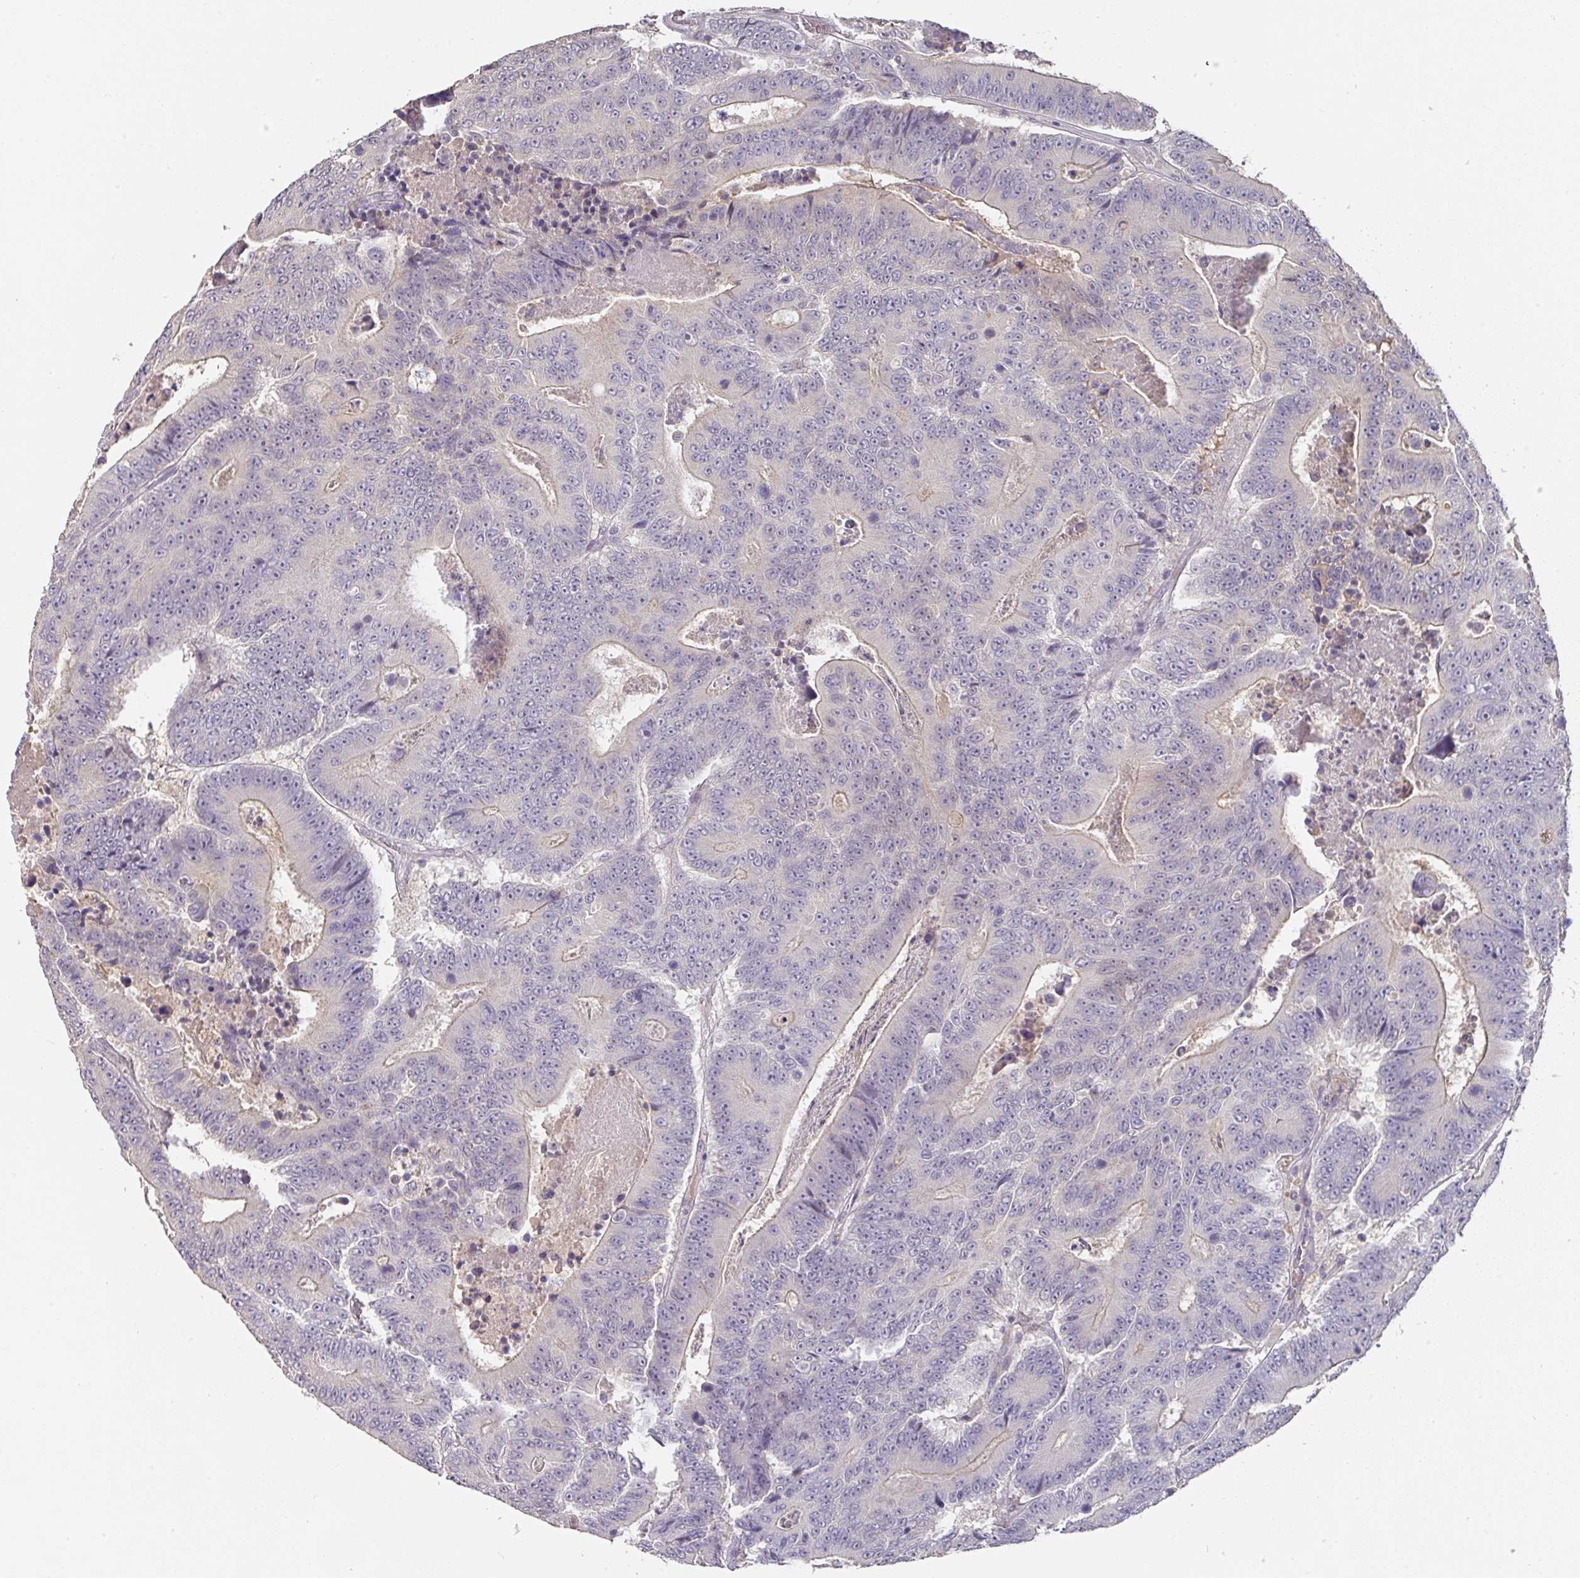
{"staining": {"intensity": "negative", "quantity": "none", "location": "none"}, "tissue": "colorectal cancer", "cell_type": "Tumor cells", "image_type": "cancer", "snomed": [{"axis": "morphology", "description": "Adenocarcinoma, NOS"}, {"axis": "topography", "description": "Colon"}], "caption": "Human adenocarcinoma (colorectal) stained for a protein using immunohistochemistry (IHC) reveals no staining in tumor cells.", "gene": "FOXN4", "patient": {"sex": "male", "age": 83}}